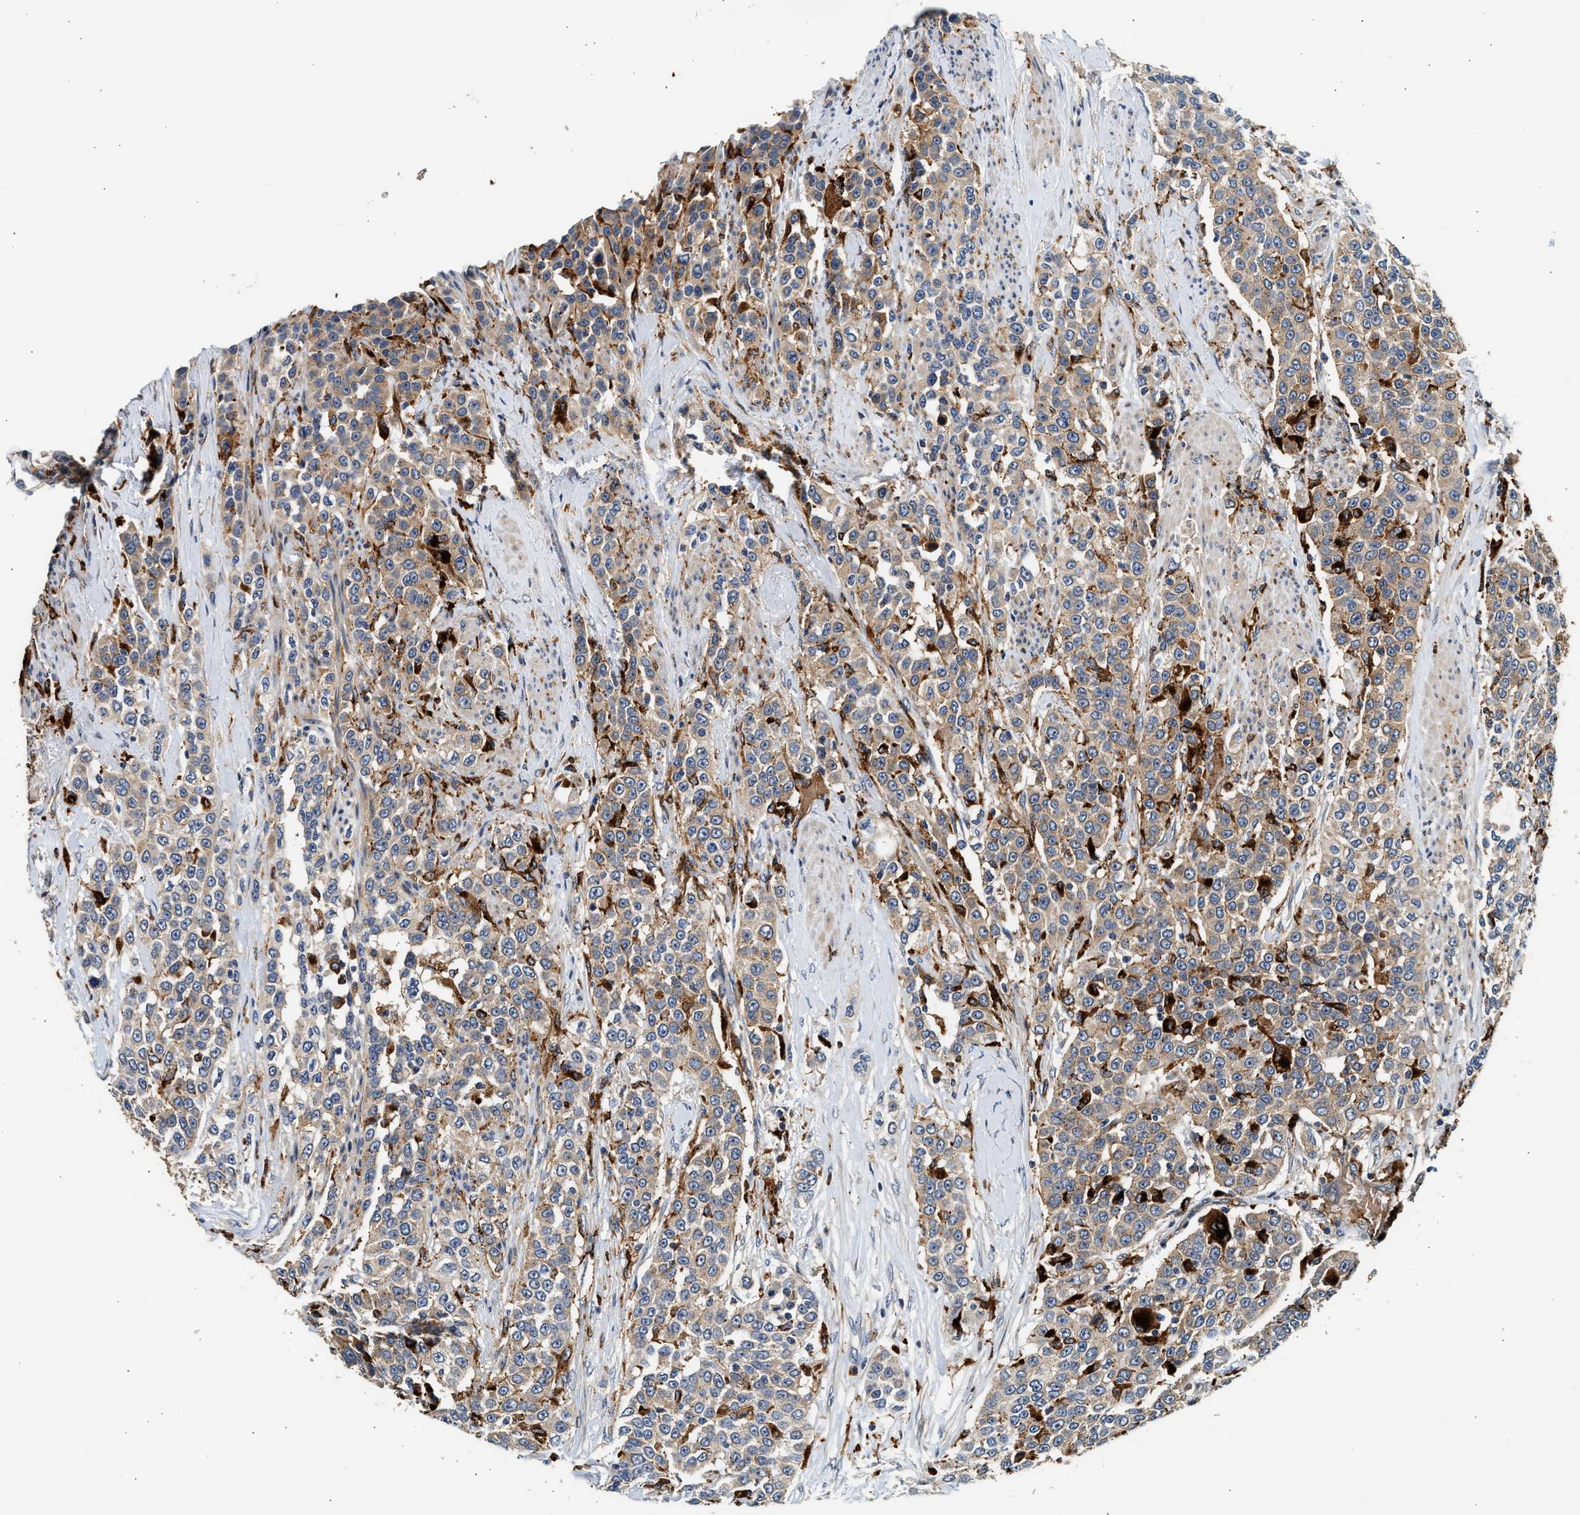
{"staining": {"intensity": "weak", "quantity": ">75%", "location": "cytoplasmic/membranous"}, "tissue": "urothelial cancer", "cell_type": "Tumor cells", "image_type": "cancer", "snomed": [{"axis": "morphology", "description": "Urothelial carcinoma, High grade"}, {"axis": "topography", "description": "Urinary bladder"}], "caption": "Immunohistochemical staining of human urothelial cancer displays low levels of weak cytoplasmic/membranous expression in approximately >75% of tumor cells.", "gene": "PLD3", "patient": {"sex": "female", "age": 80}}